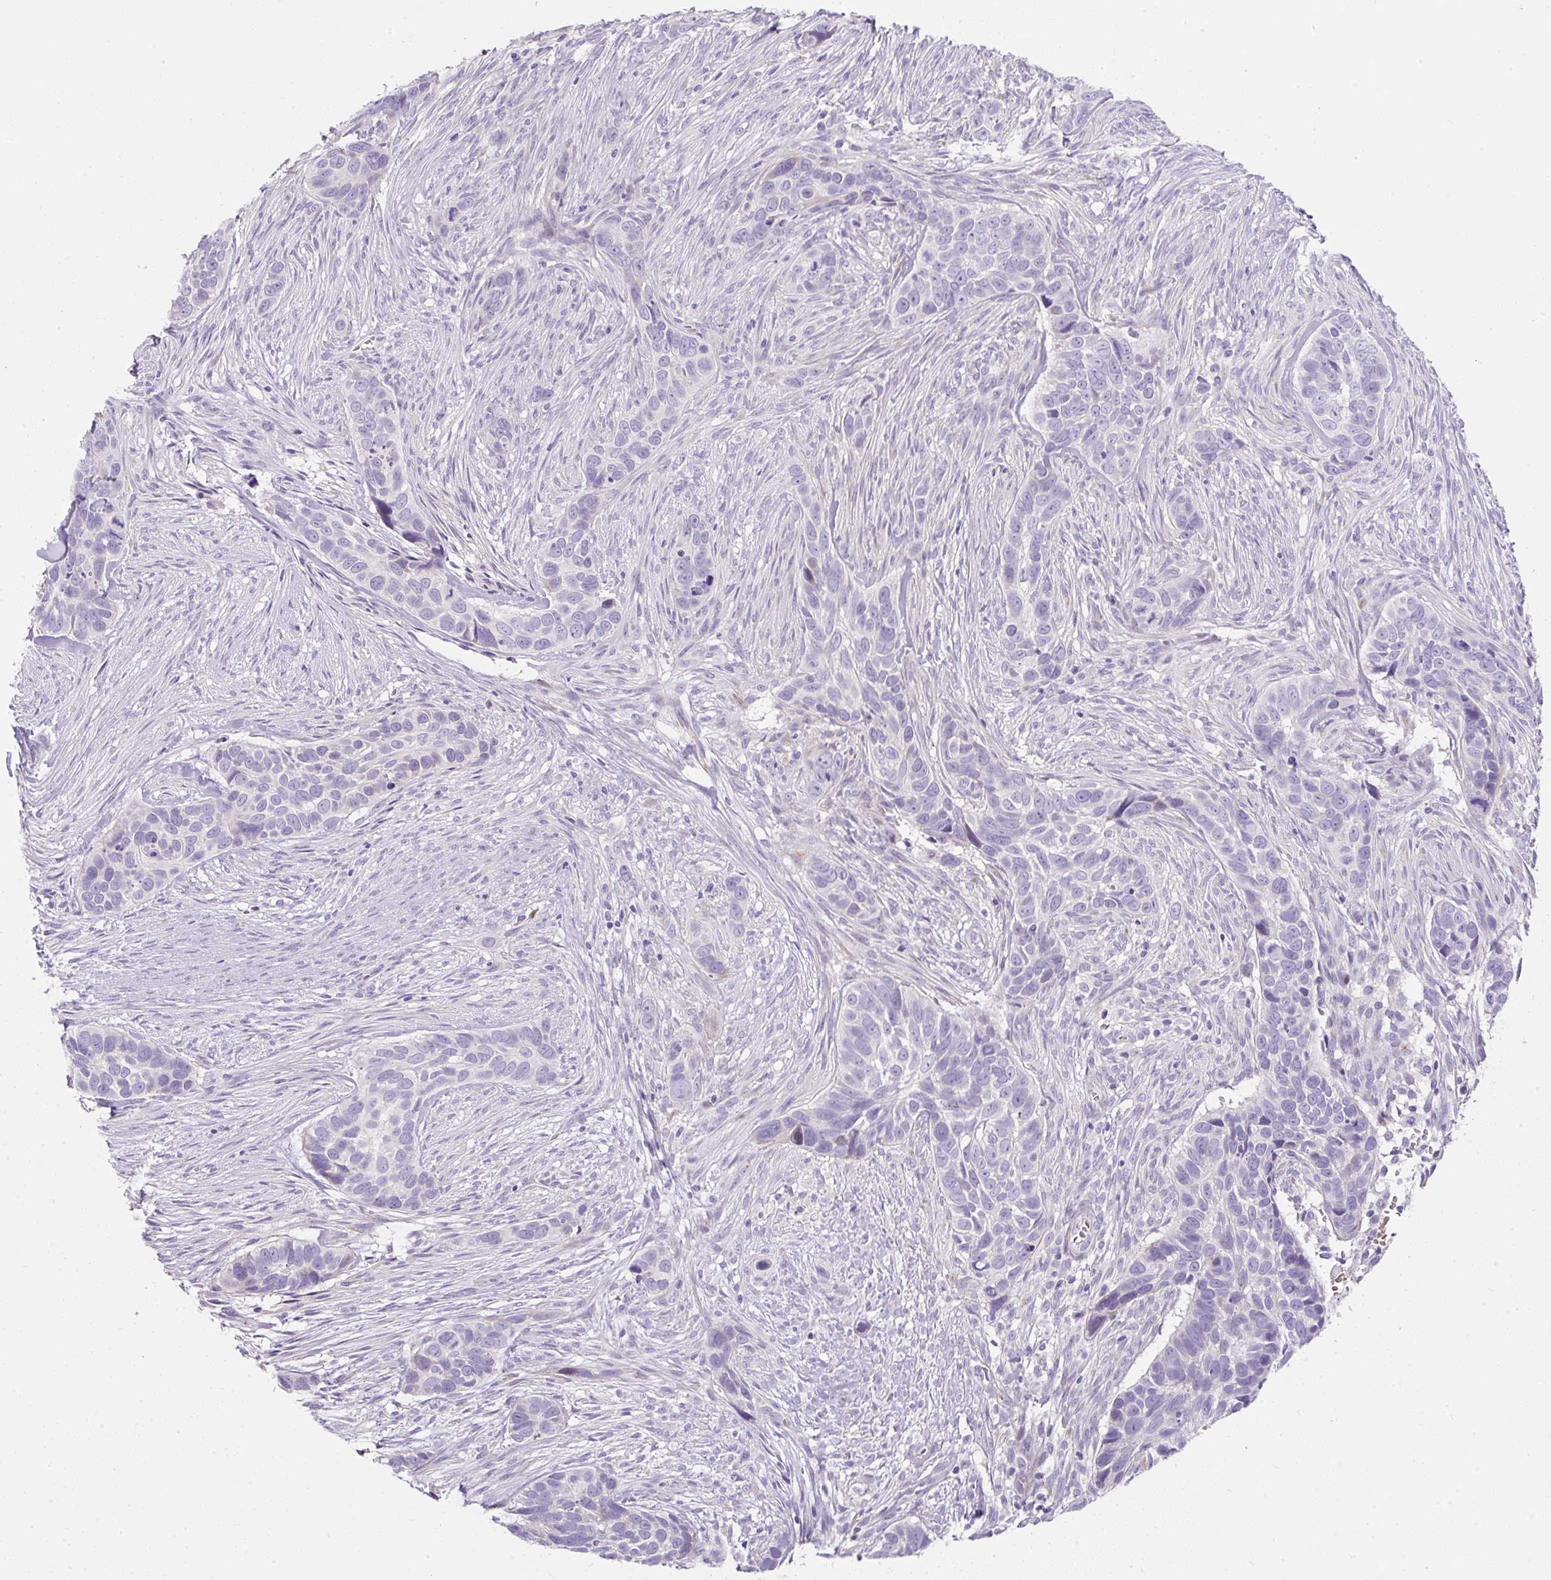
{"staining": {"intensity": "negative", "quantity": "none", "location": "none"}, "tissue": "skin cancer", "cell_type": "Tumor cells", "image_type": "cancer", "snomed": [{"axis": "morphology", "description": "Basal cell carcinoma"}, {"axis": "topography", "description": "Skin"}], "caption": "Human skin cancer (basal cell carcinoma) stained for a protein using immunohistochemistry demonstrates no positivity in tumor cells.", "gene": "DTX4", "patient": {"sex": "female", "age": 82}}